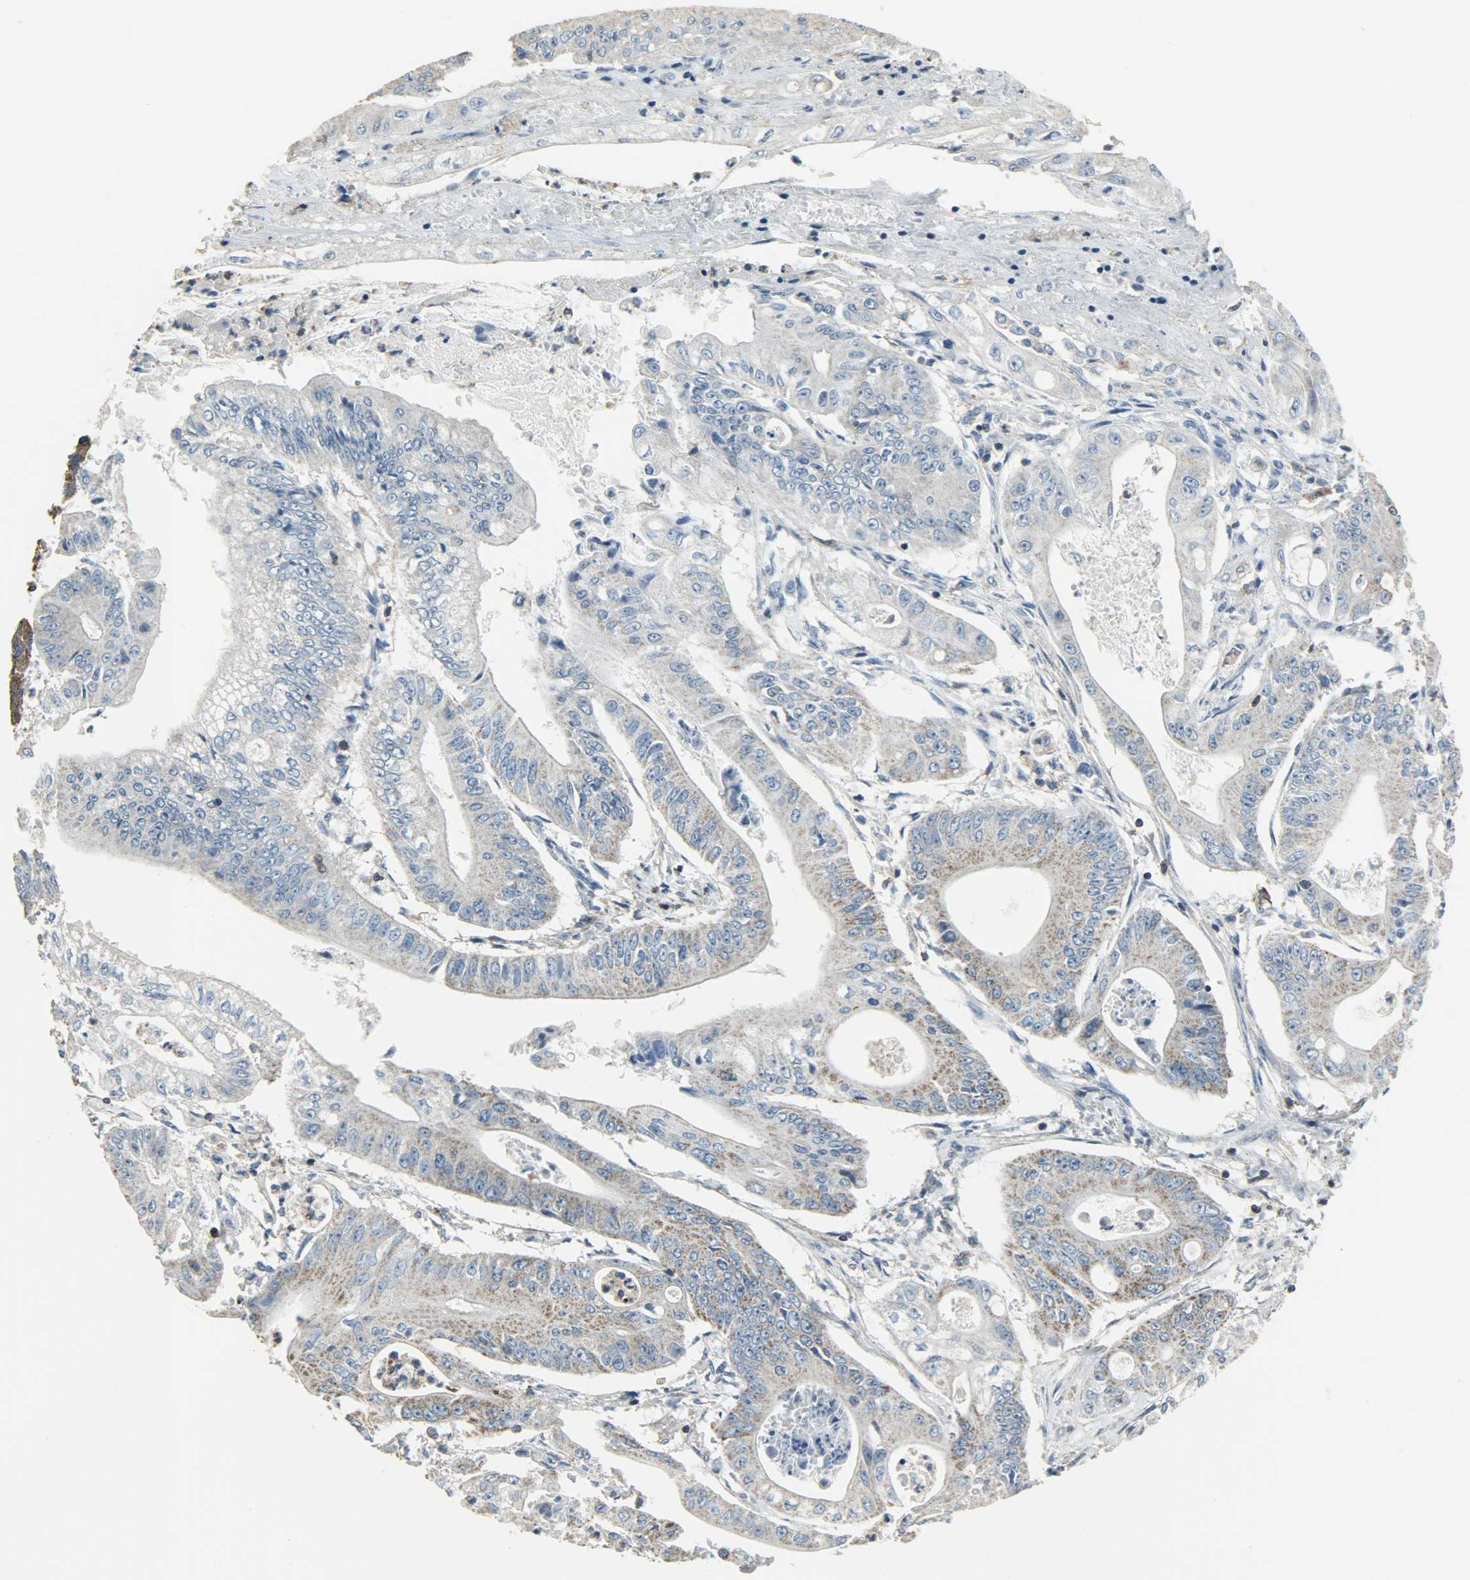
{"staining": {"intensity": "weak", "quantity": ">75%", "location": "cytoplasmic/membranous"}, "tissue": "pancreatic cancer", "cell_type": "Tumor cells", "image_type": "cancer", "snomed": [{"axis": "morphology", "description": "Normal tissue, NOS"}, {"axis": "topography", "description": "Lymph node"}], "caption": "Pancreatic cancer stained with a brown dye displays weak cytoplasmic/membranous positive positivity in about >75% of tumor cells.", "gene": "DNAJA4", "patient": {"sex": "male", "age": 62}}